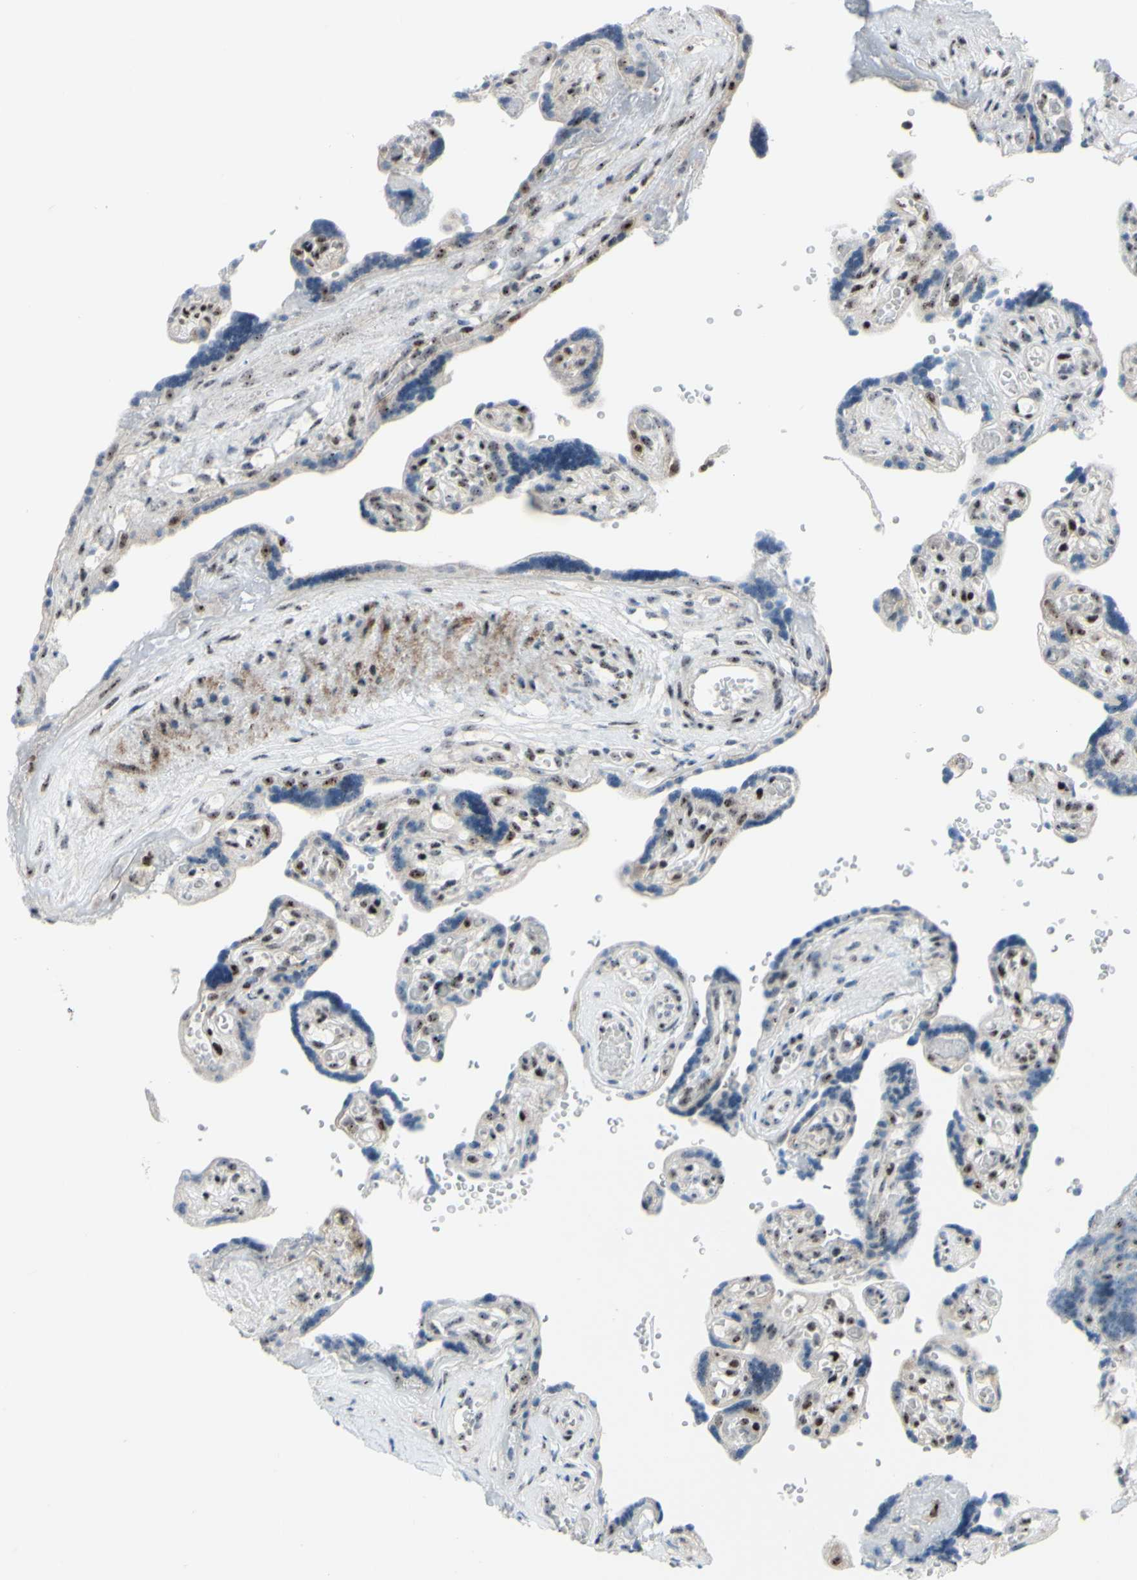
{"staining": {"intensity": "moderate", "quantity": ">75%", "location": "nuclear"}, "tissue": "placenta", "cell_type": "Trophoblastic cells", "image_type": "normal", "snomed": [{"axis": "morphology", "description": "Normal tissue, NOS"}, {"axis": "topography", "description": "Placenta"}], "caption": "High-power microscopy captured an IHC histopathology image of unremarkable placenta, revealing moderate nuclear expression in about >75% of trophoblastic cells. The staining is performed using DAB (3,3'-diaminobenzidine) brown chromogen to label protein expression. The nuclei are counter-stained blue using hematoxylin.", "gene": "POLR1A", "patient": {"sex": "female", "age": 30}}